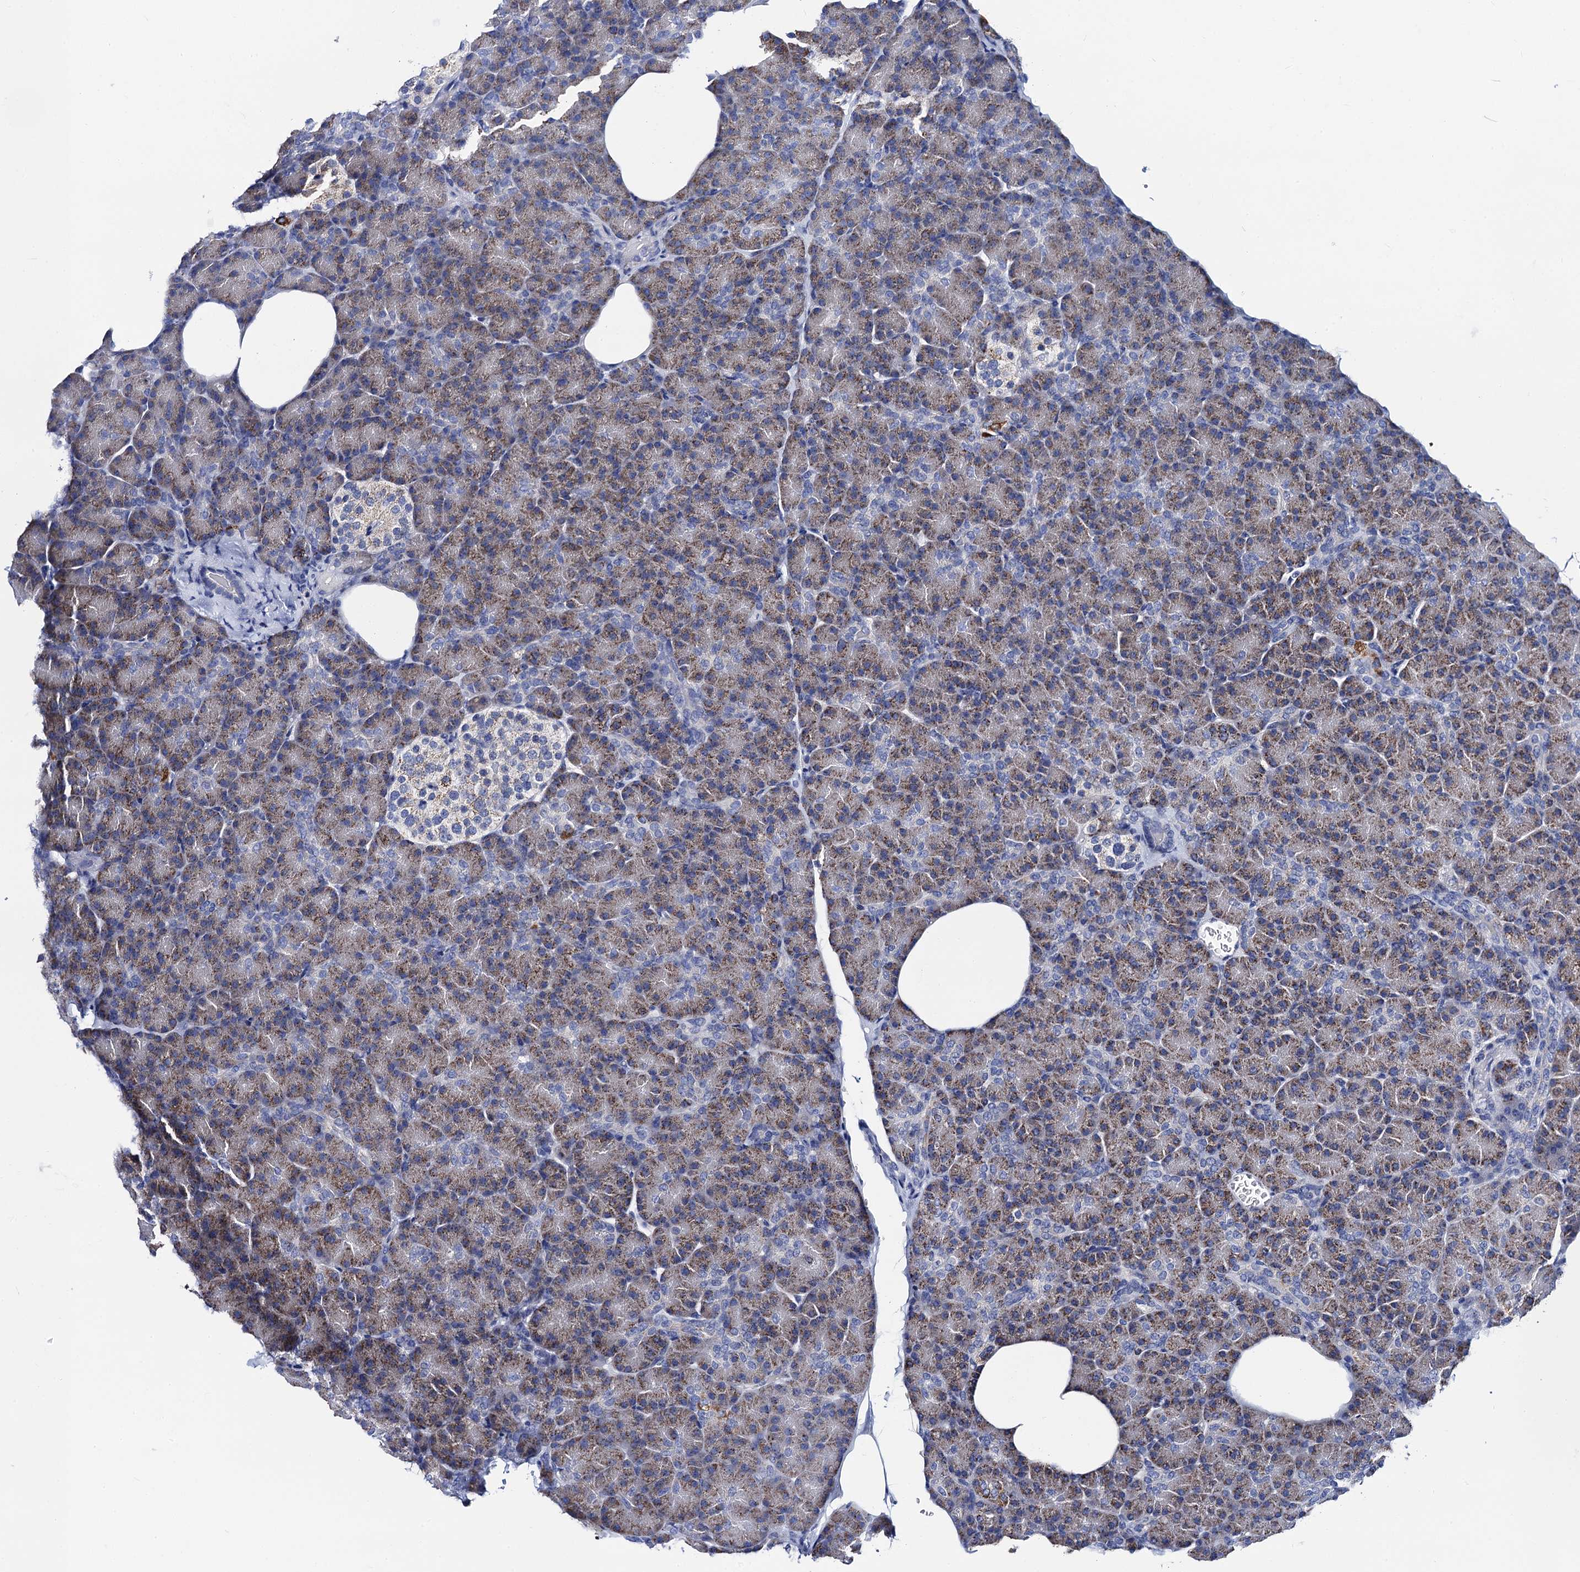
{"staining": {"intensity": "moderate", "quantity": ">75%", "location": "cytoplasmic/membranous"}, "tissue": "pancreas", "cell_type": "Exocrine glandular cells", "image_type": "normal", "snomed": [{"axis": "morphology", "description": "Normal tissue, NOS"}, {"axis": "topography", "description": "Pancreas"}], "caption": "Pancreas stained with a protein marker exhibits moderate staining in exocrine glandular cells.", "gene": "ACADSB", "patient": {"sex": "female", "age": 43}}